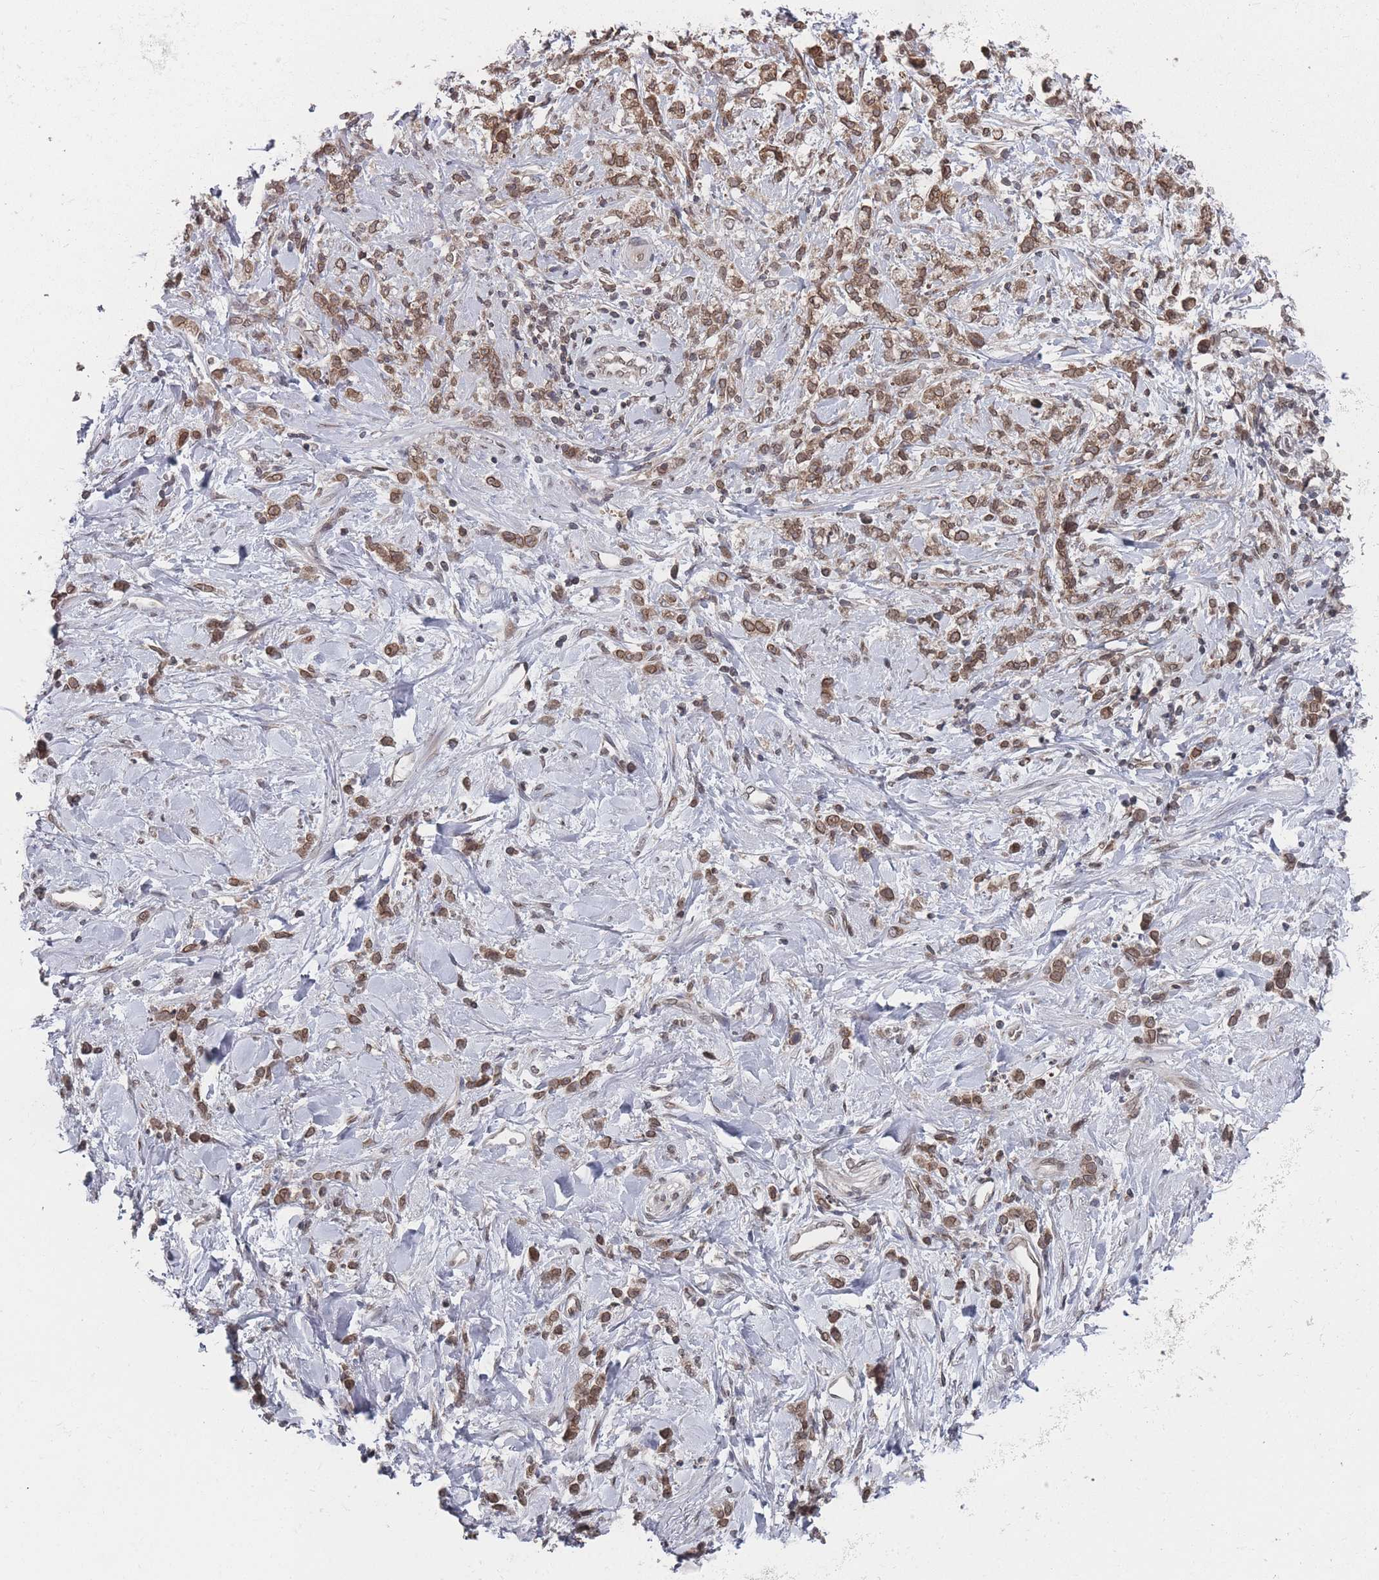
{"staining": {"intensity": "moderate", "quantity": ">75%", "location": "cytoplasmic/membranous,nuclear"}, "tissue": "stomach cancer", "cell_type": "Tumor cells", "image_type": "cancer", "snomed": [{"axis": "morphology", "description": "Adenocarcinoma, NOS"}, {"axis": "topography", "description": "Stomach"}], "caption": "Tumor cells reveal medium levels of moderate cytoplasmic/membranous and nuclear expression in approximately >75% of cells in human adenocarcinoma (stomach).", "gene": "TBC1D25", "patient": {"sex": "female", "age": 60}}